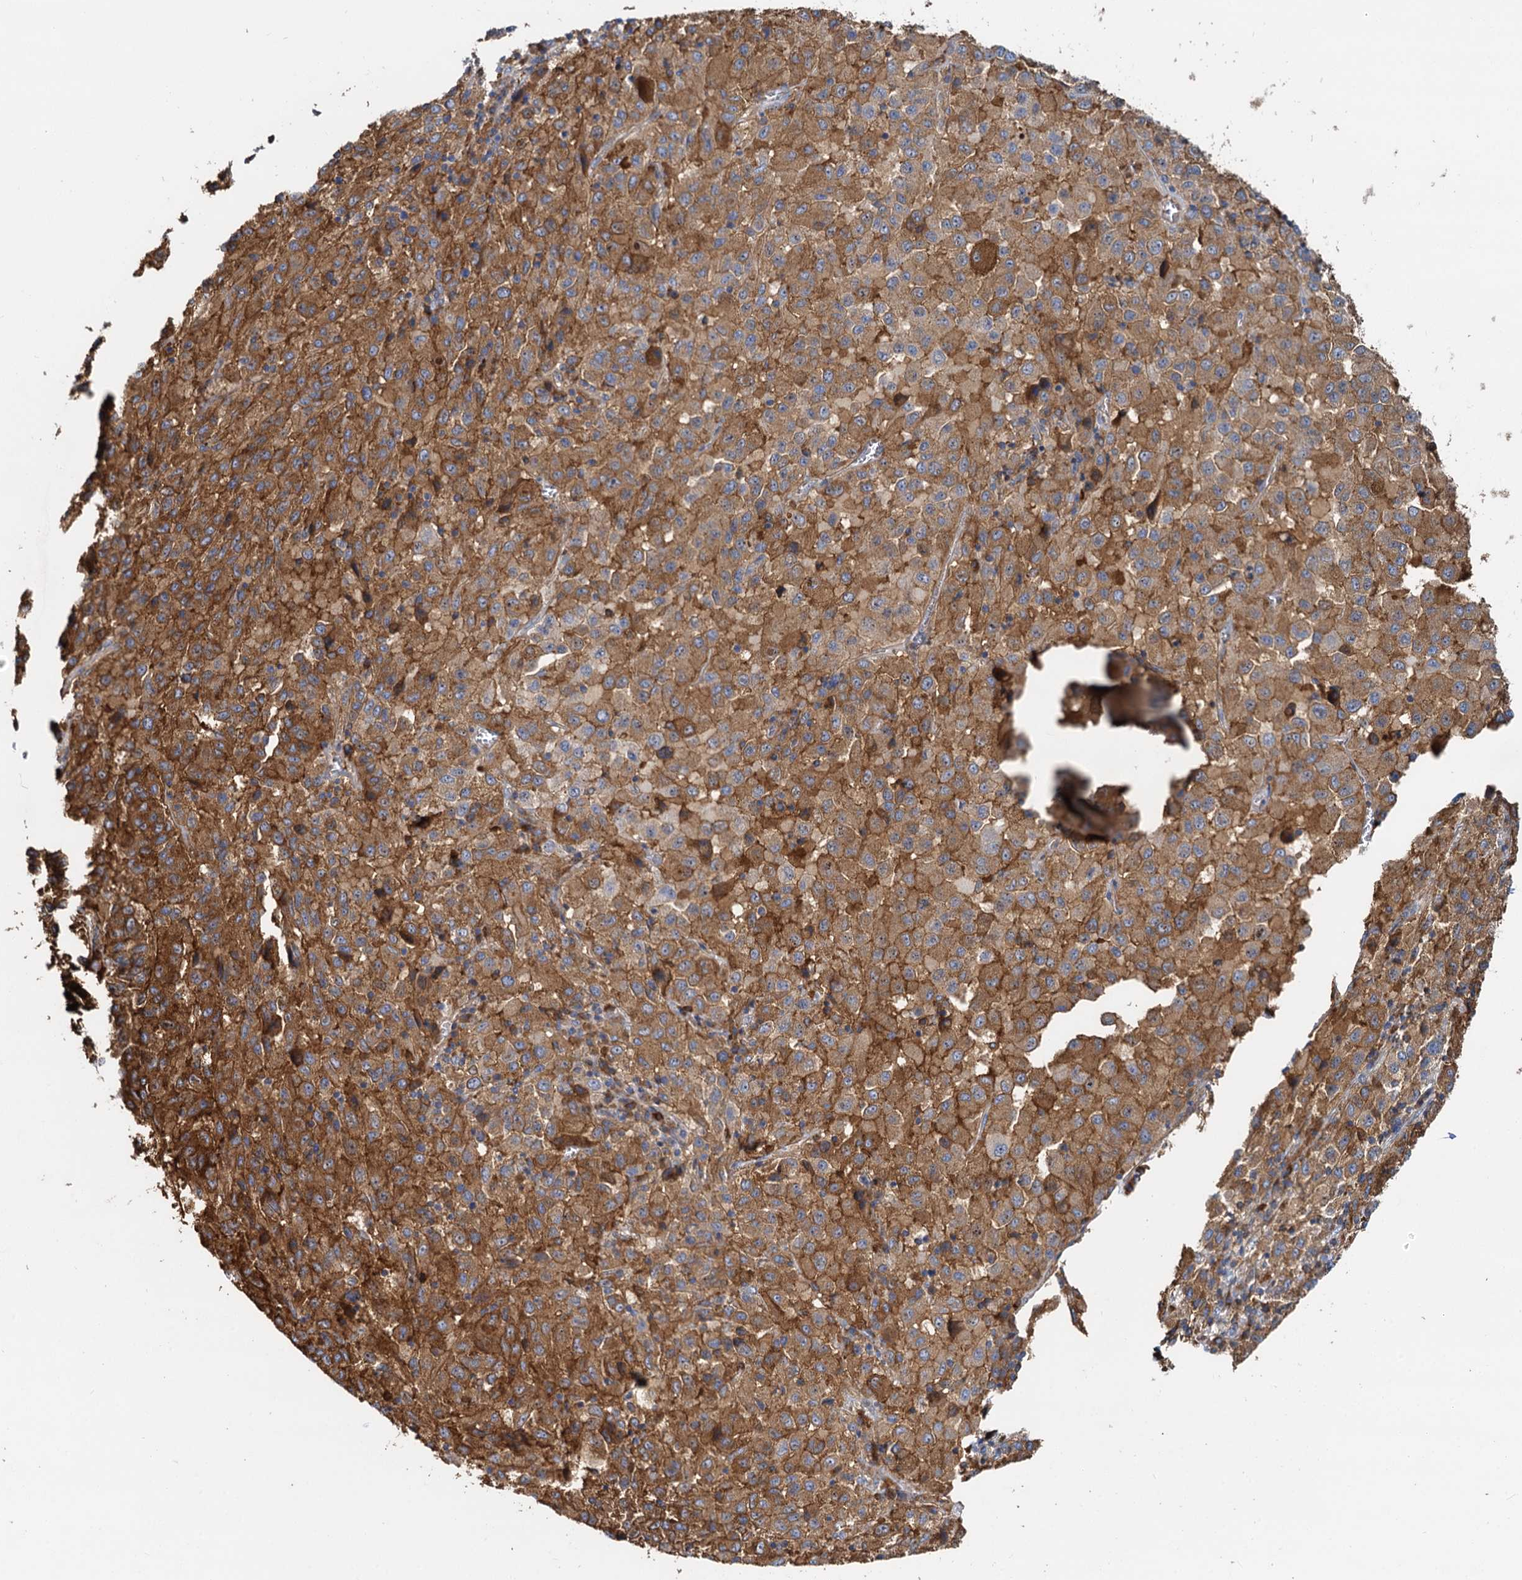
{"staining": {"intensity": "moderate", "quantity": ">75%", "location": "cytoplasmic/membranous"}, "tissue": "melanoma", "cell_type": "Tumor cells", "image_type": "cancer", "snomed": [{"axis": "morphology", "description": "Malignant melanoma, Metastatic site"}, {"axis": "topography", "description": "Lung"}], "caption": "Melanoma was stained to show a protein in brown. There is medium levels of moderate cytoplasmic/membranous staining in about >75% of tumor cells.", "gene": "LNX2", "patient": {"sex": "male", "age": 64}}